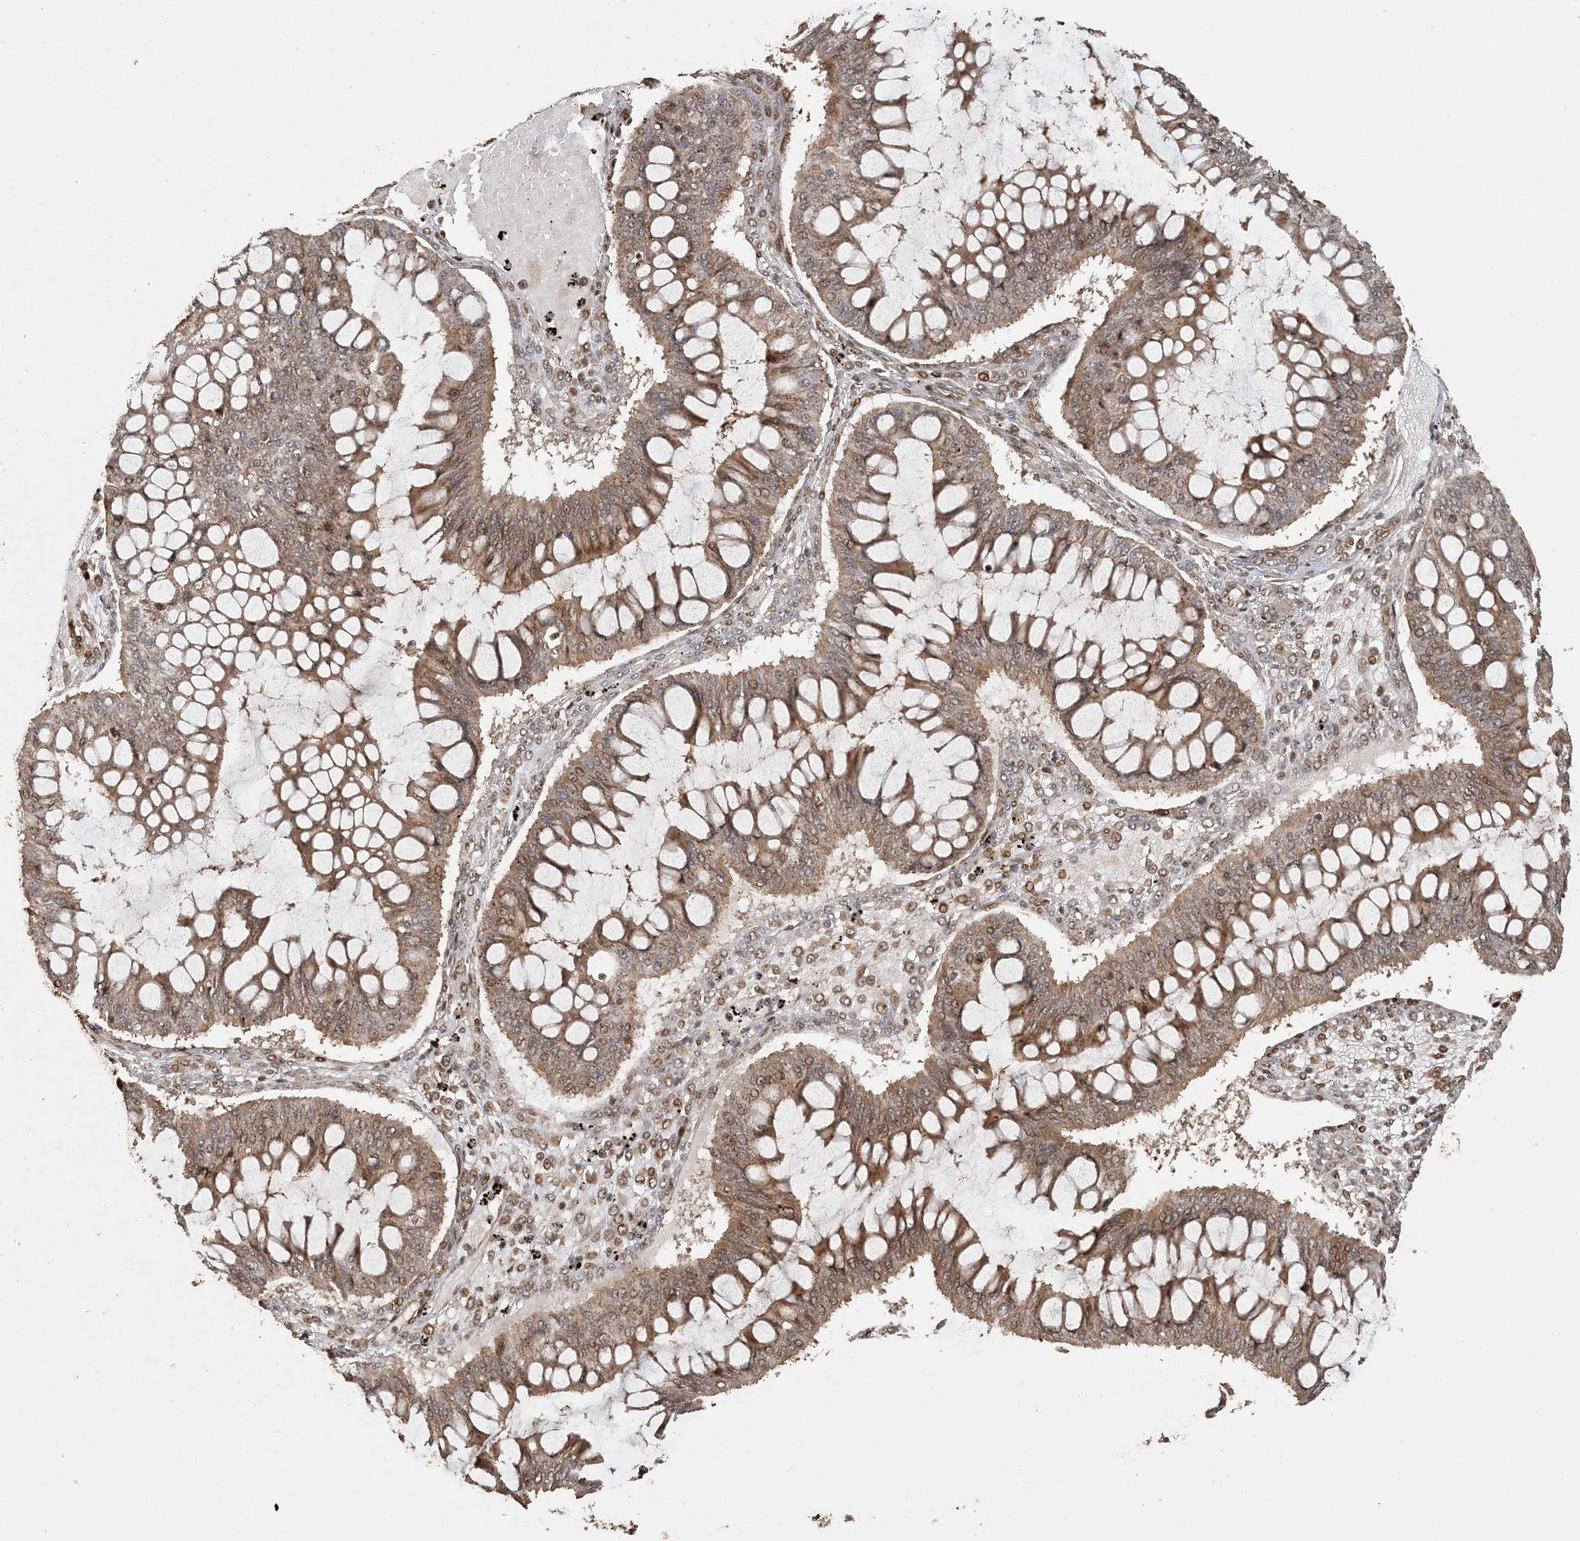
{"staining": {"intensity": "moderate", "quantity": ">75%", "location": "cytoplasmic/membranous,nuclear"}, "tissue": "ovarian cancer", "cell_type": "Tumor cells", "image_type": "cancer", "snomed": [{"axis": "morphology", "description": "Cystadenocarcinoma, mucinous, NOS"}, {"axis": "topography", "description": "Ovary"}], "caption": "This is an image of immunohistochemistry staining of ovarian cancer, which shows moderate positivity in the cytoplasmic/membranous and nuclear of tumor cells.", "gene": "ATP13A2", "patient": {"sex": "female", "age": 73}}